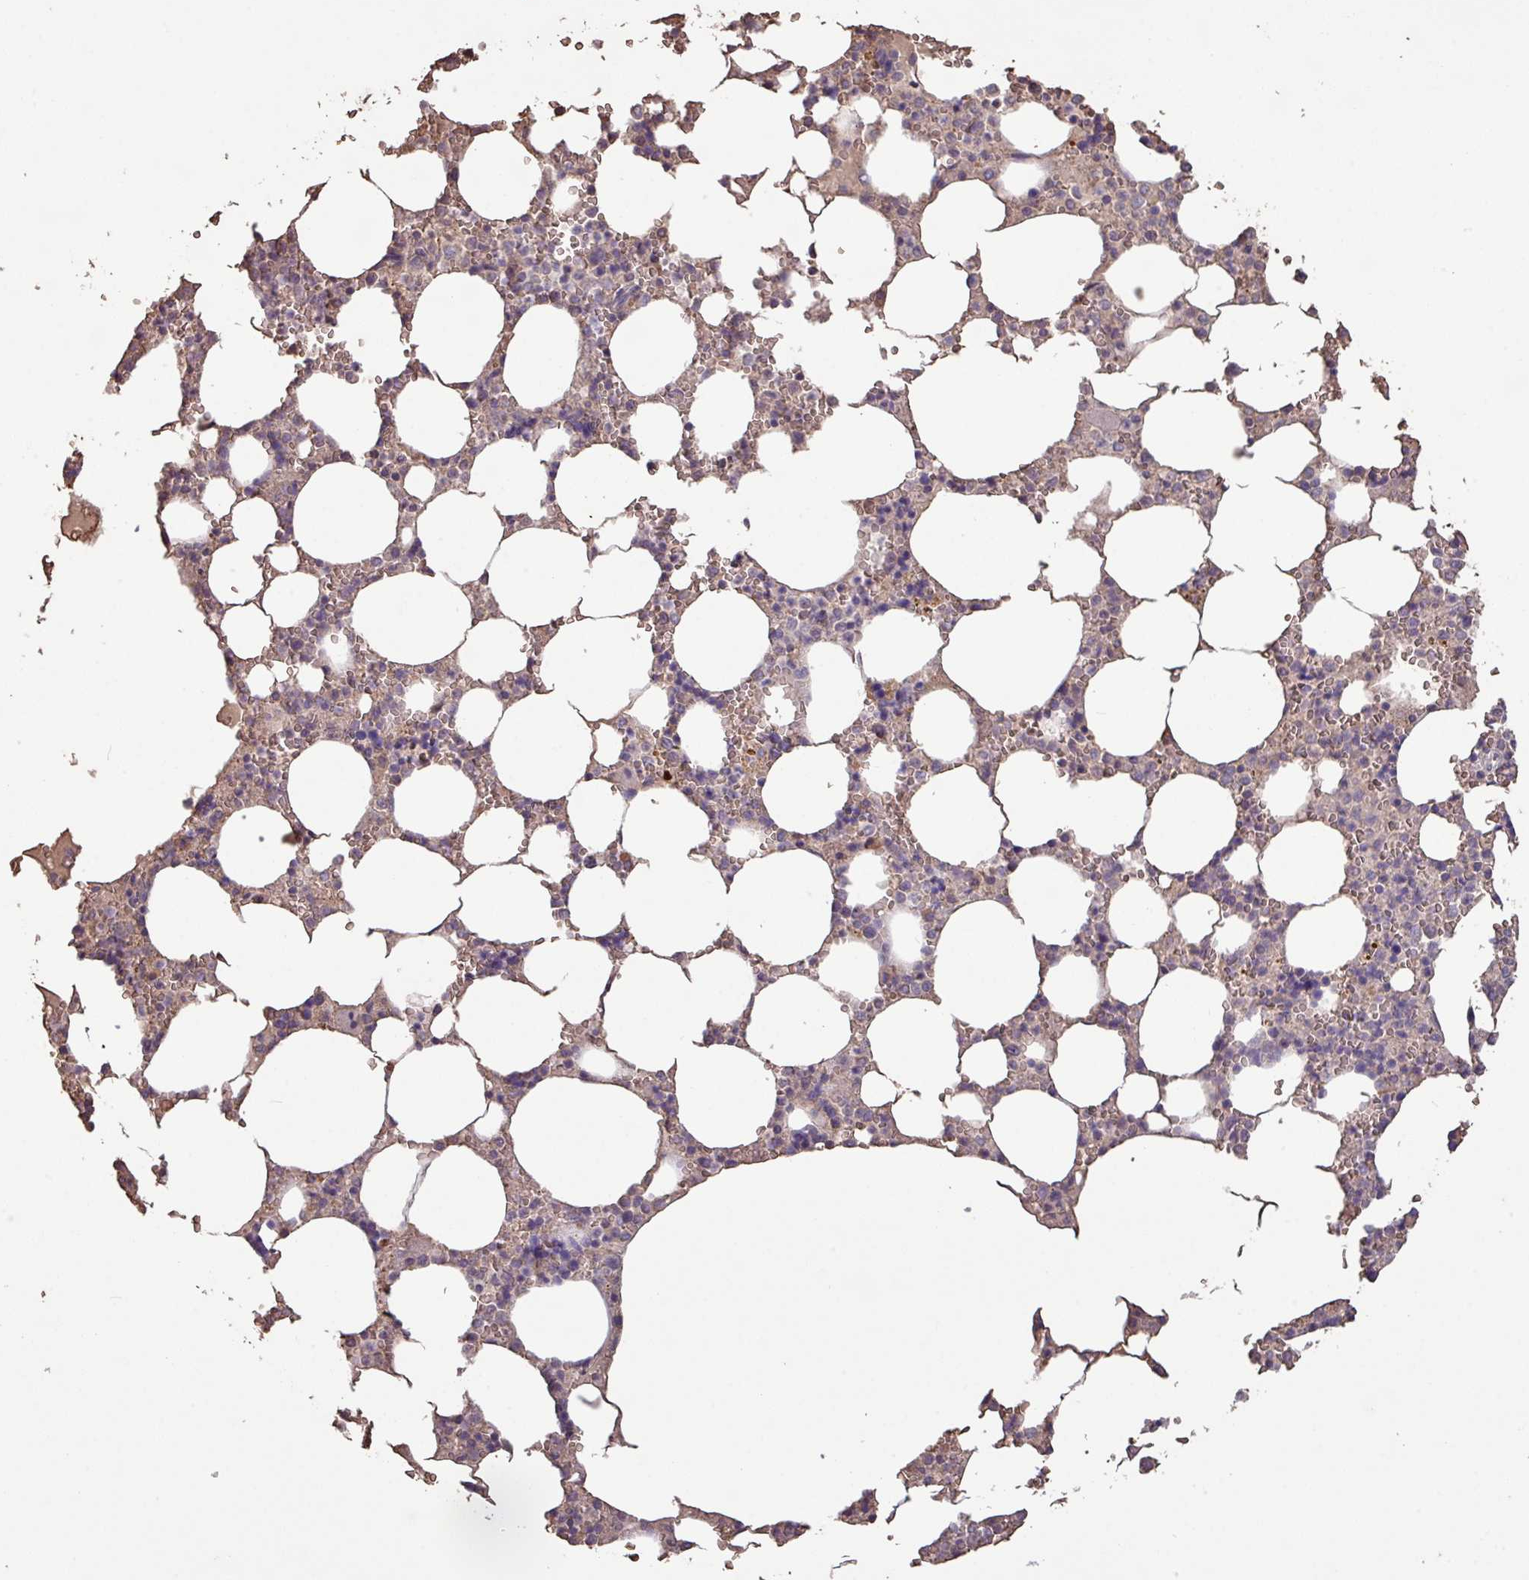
{"staining": {"intensity": "weak", "quantity": "25%-75%", "location": "cytoplasmic/membranous"}, "tissue": "bone marrow", "cell_type": "Hematopoietic cells", "image_type": "normal", "snomed": [{"axis": "morphology", "description": "Normal tissue, NOS"}, {"axis": "topography", "description": "Bone marrow"}], "caption": "Benign bone marrow demonstrates weak cytoplasmic/membranous staining in approximately 25%-75% of hematopoietic cells.", "gene": "CAMK2A", "patient": {"sex": "male", "age": 64}}